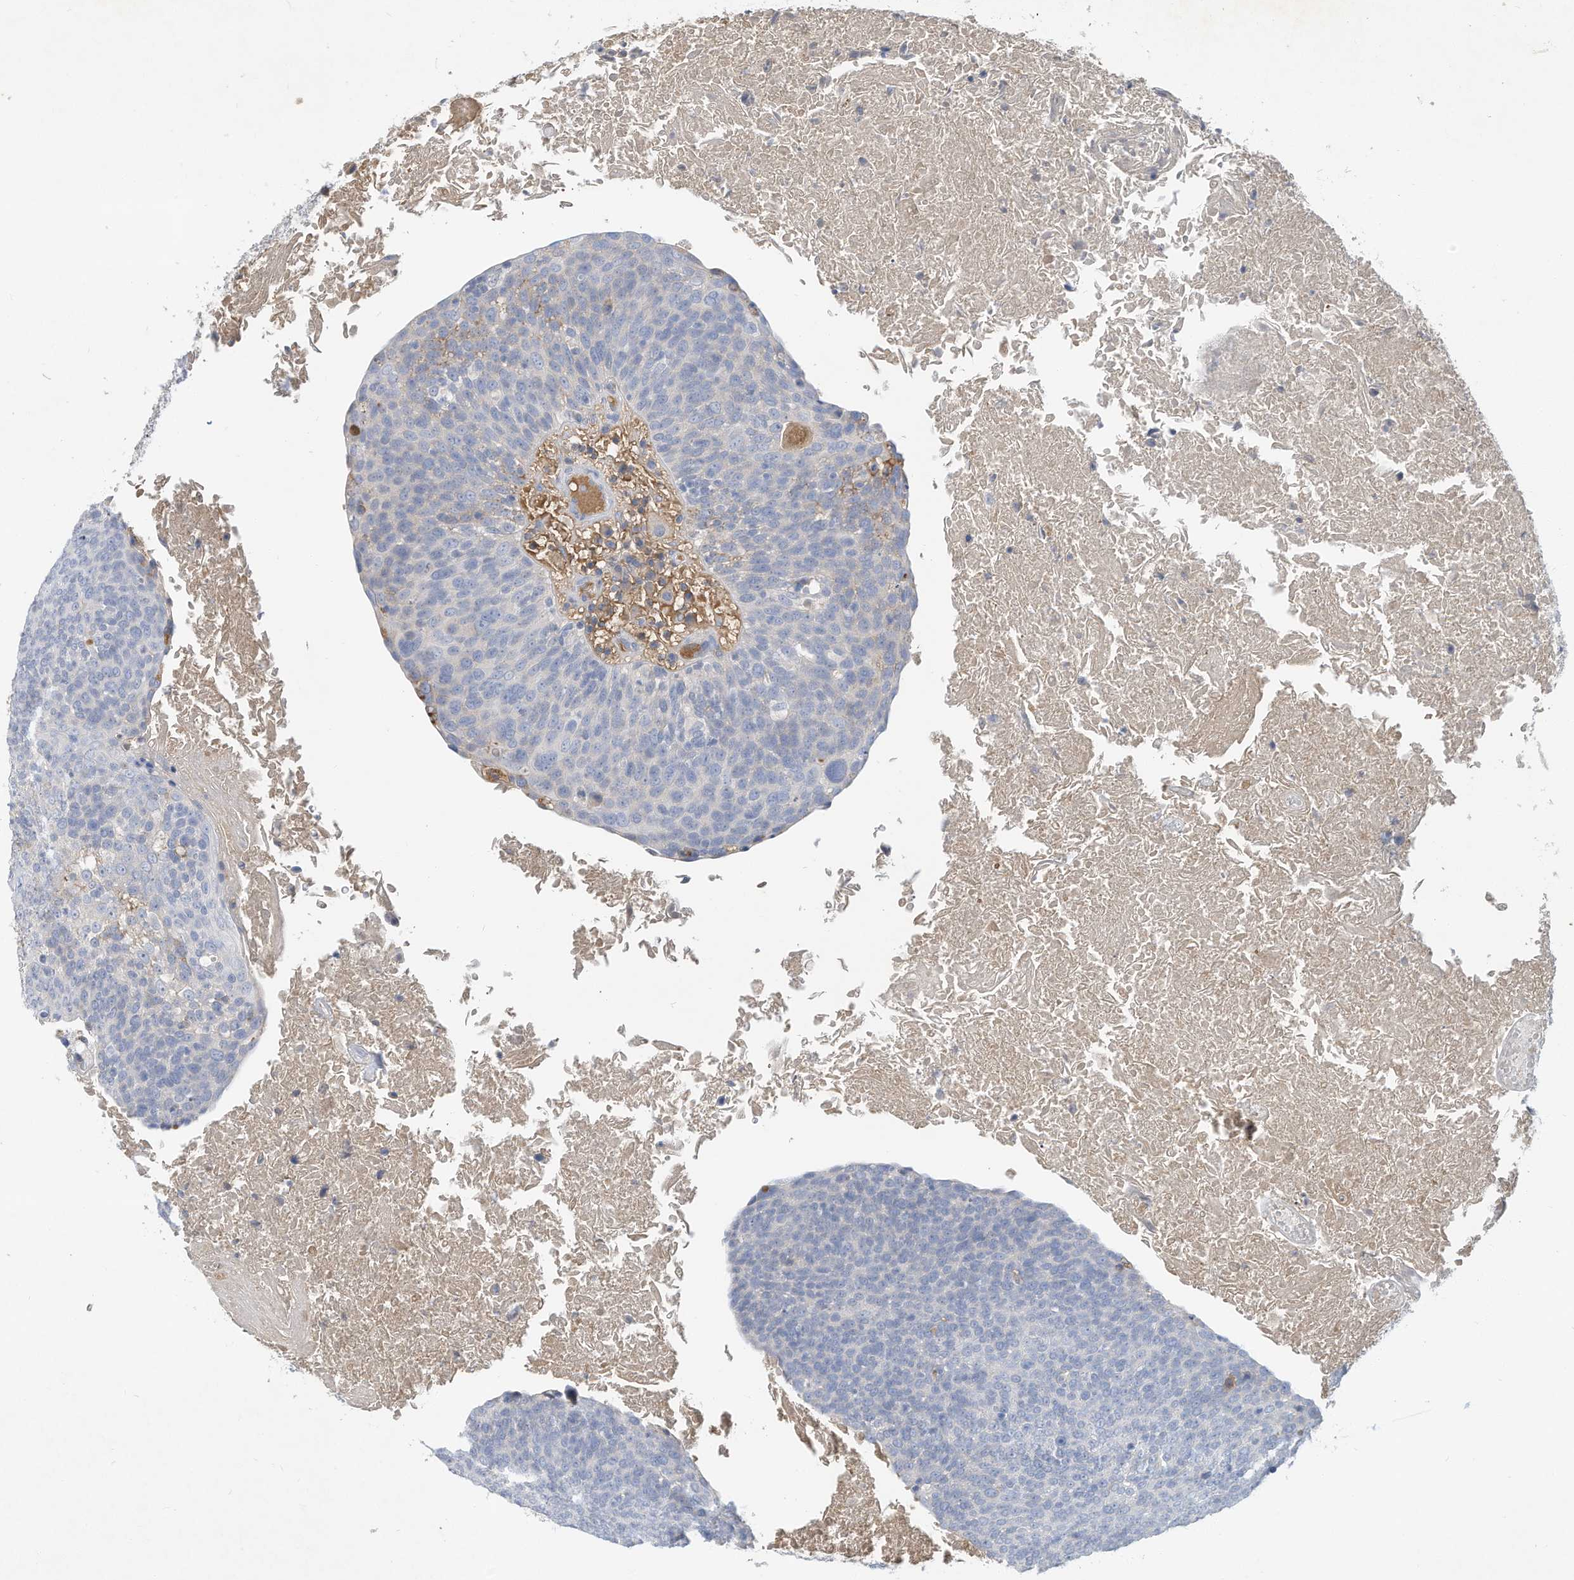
{"staining": {"intensity": "negative", "quantity": "none", "location": "none"}, "tissue": "head and neck cancer", "cell_type": "Tumor cells", "image_type": "cancer", "snomed": [{"axis": "morphology", "description": "Squamous cell carcinoma, NOS"}, {"axis": "morphology", "description": "Squamous cell carcinoma, metastatic, NOS"}, {"axis": "topography", "description": "Lymph node"}, {"axis": "topography", "description": "Head-Neck"}], "caption": "High power microscopy image of an immunohistochemistry (IHC) micrograph of metastatic squamous cell carcinoma (head and neck), revealing no significant expression in tumor cells.", "gene": "HAS3", "patient": {"sex": "male", "age": 62}}